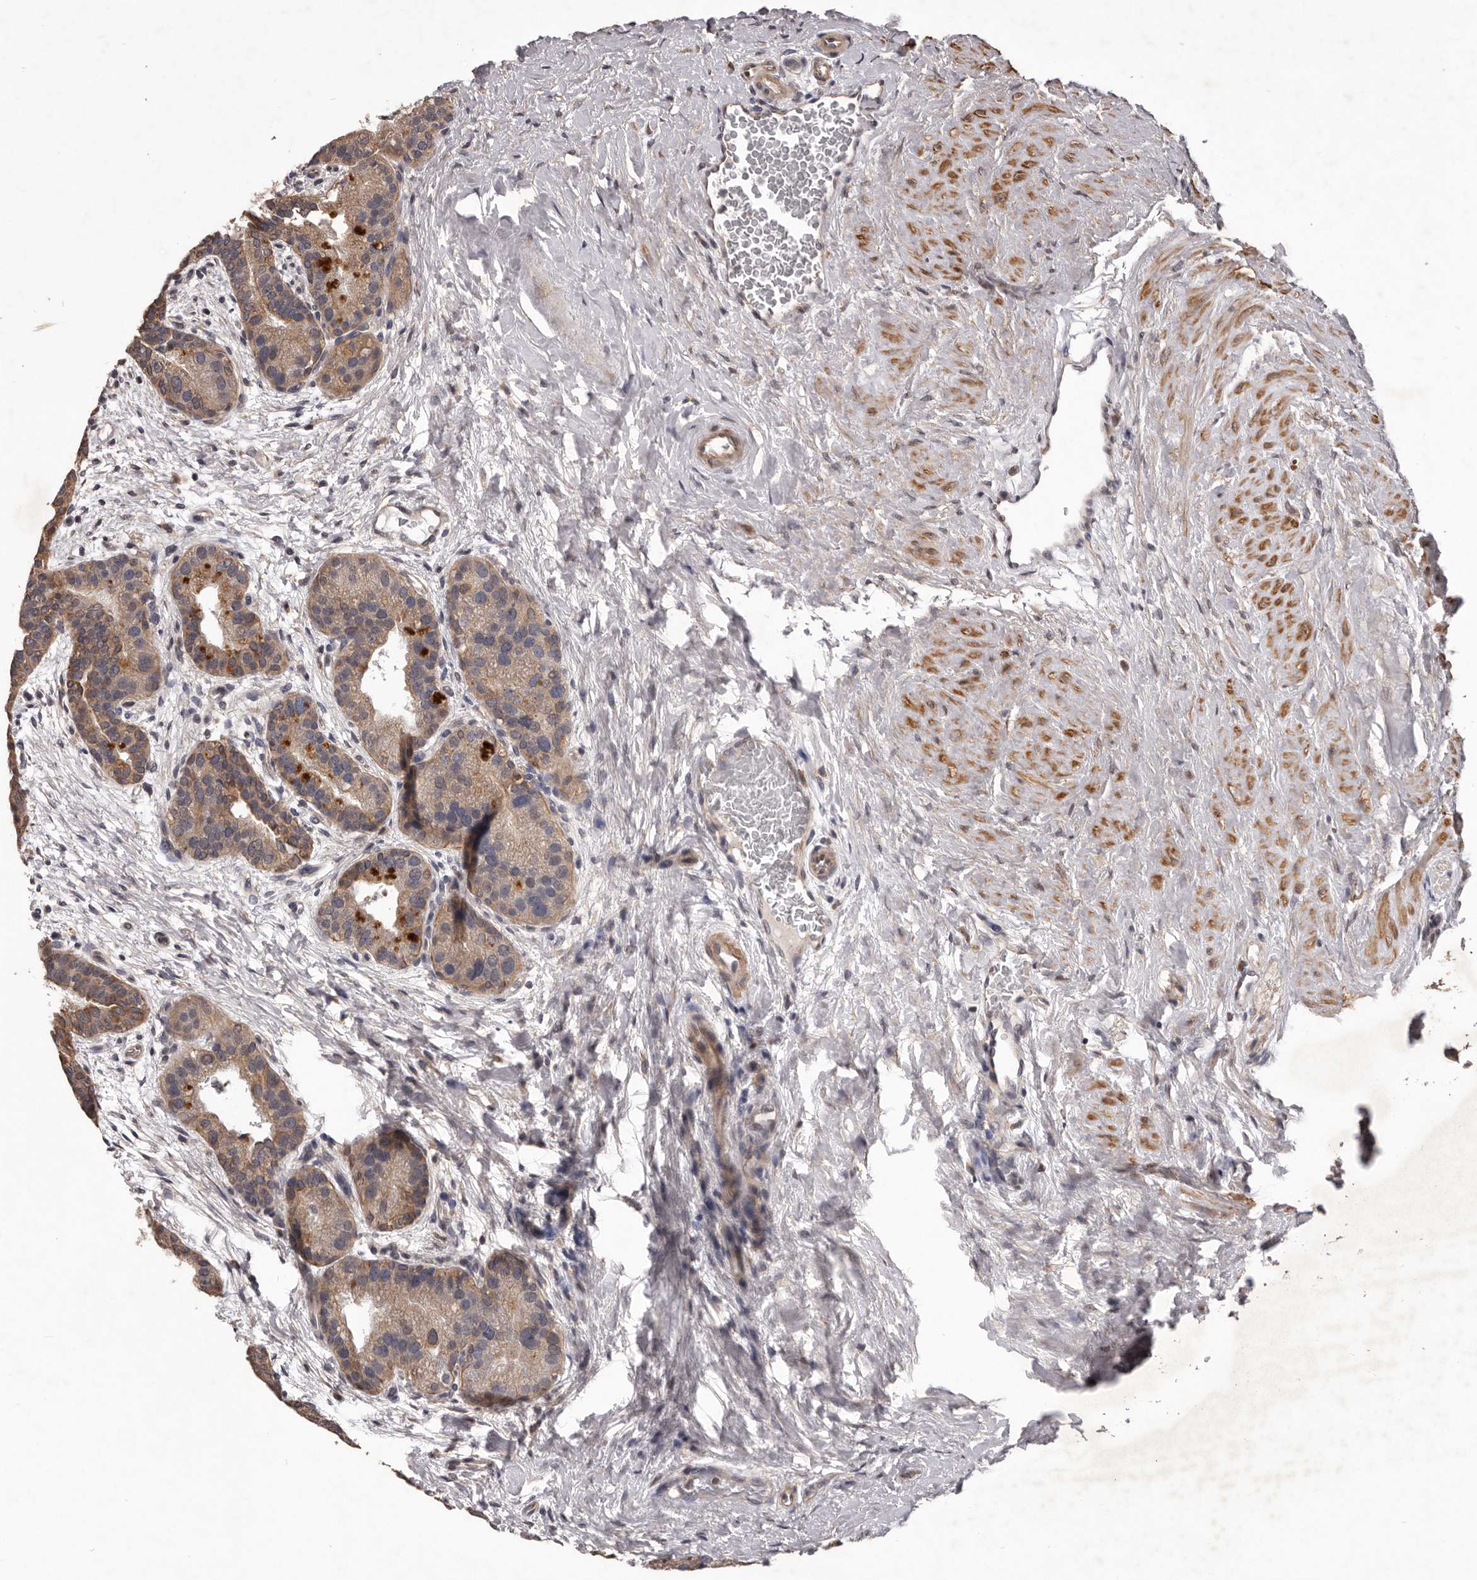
{"staining": {"intensity": "moderate", "quantity": ">75%", "location": "cytoplasmic/membranous"}, "tissue": "prostate cancer", "cell_type": "Tumor cells", "image_type": "cancer", "snomed": [{"axis": "morphology", "description": "Adenocarcinoma, High grade"}, {"axis": "topography", "description": "Prostate"}], "caption": "A micrograph of prostate cancer (high-grade adenocarcinoma) stained for a protein demonstrates moderate cytoplasmic/membranous brown staining in tumor cells.", "gene": "CELF3", "patient": {"sex": "male", "age": 56}}